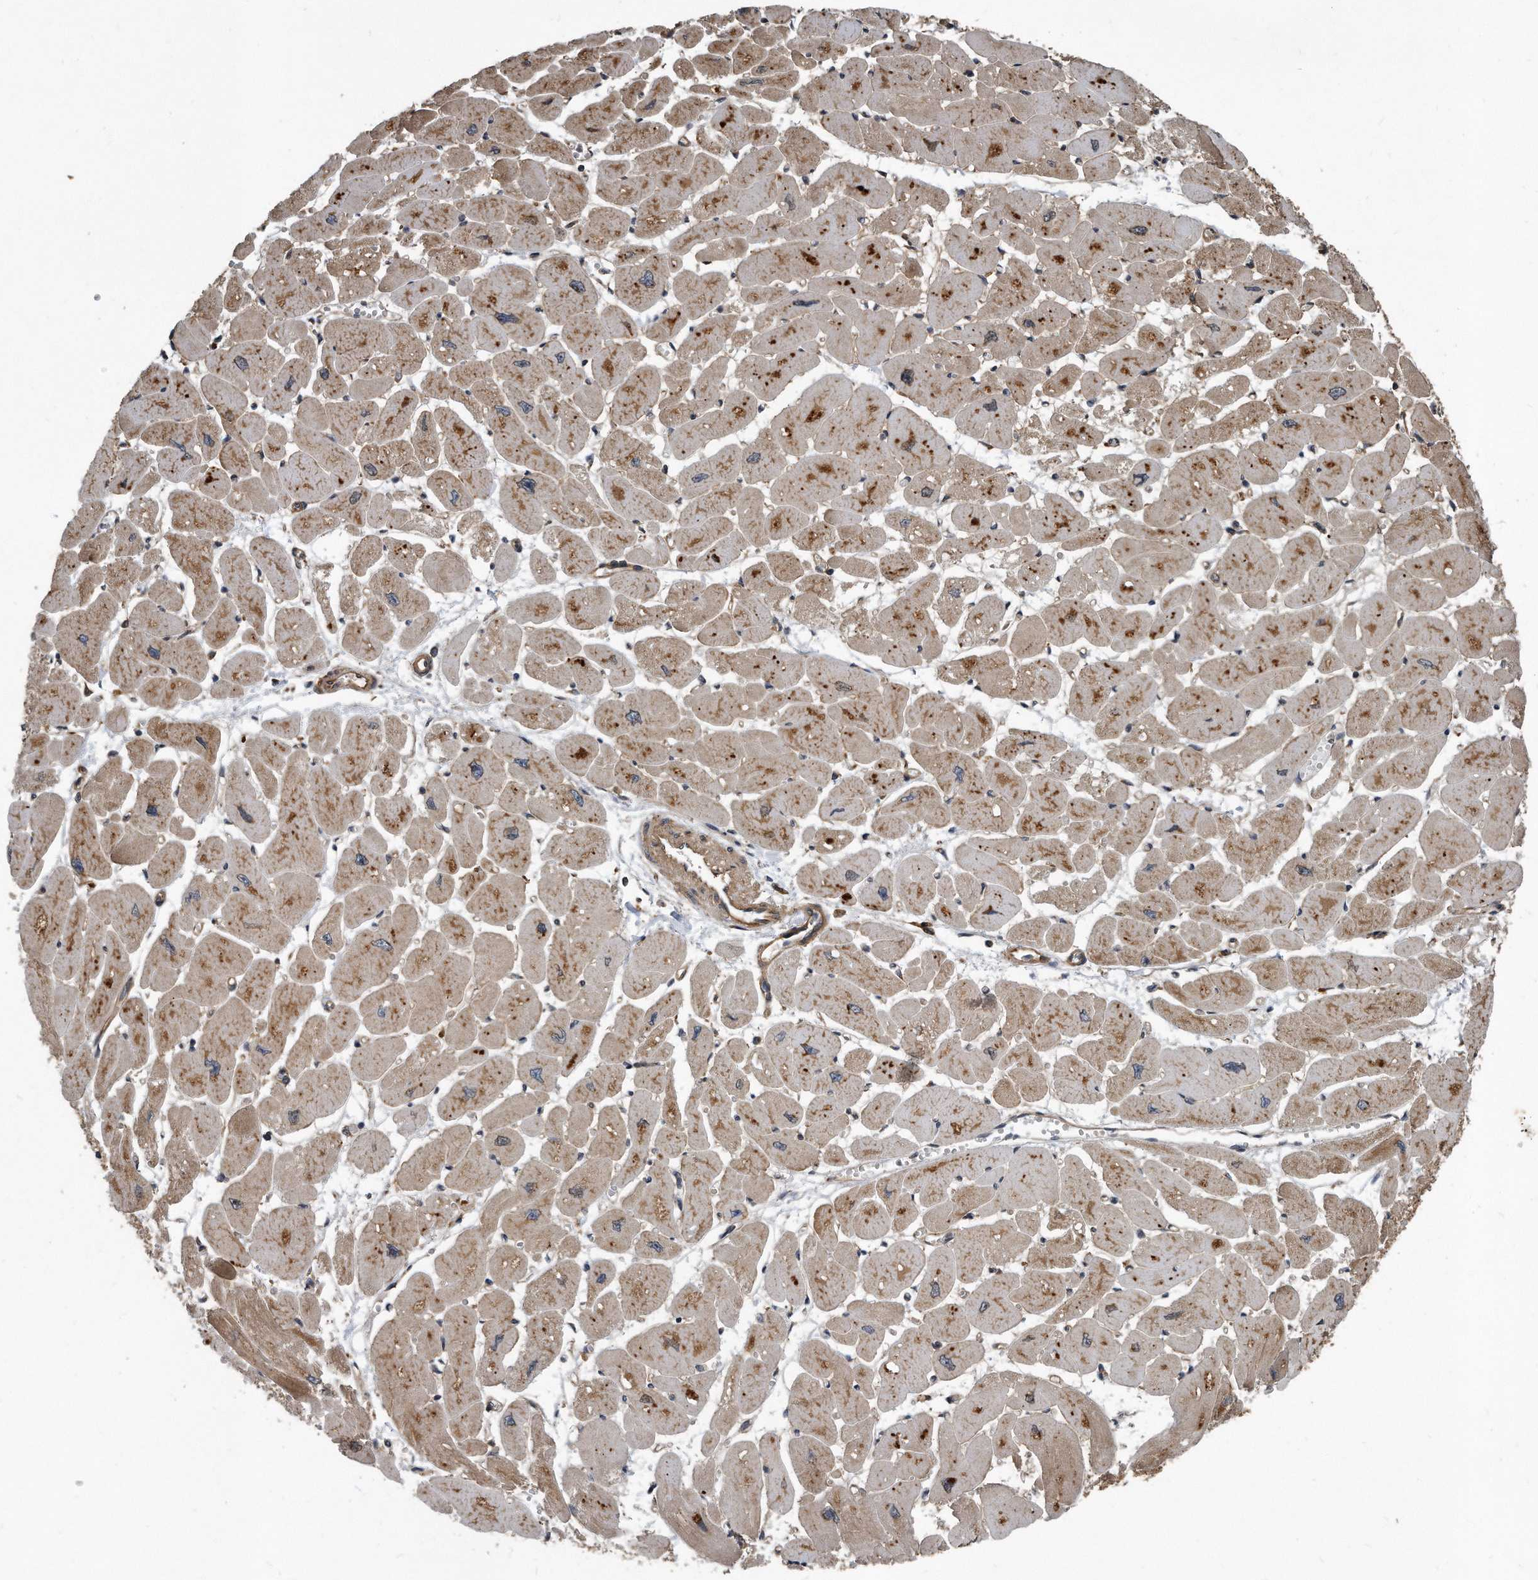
{"staining": {"intensity": "moderate", "quantity": ">75%", "location": "cytoplasmic/membranous"}, "tissue": "heart muscle", "cell_type": "Cardiomyocytes", "image_type": "normal", "snomed": [{"axis": "morphology", "description": "Normal tissue, NOS"}, {"axis": "topography", "description": "Heart"}], "caption": "Protein staining of benign heart muscle demonstrates moderate cytoplasmic/membranous staining in about >75% of cardiomyocytes. Using DAB (brown) and hematoxylin (blue) stains, captured at high magnification using brightfield microscopy.", "gene": "FAM136A", "patient": {"sex": "female", "age": 54}}